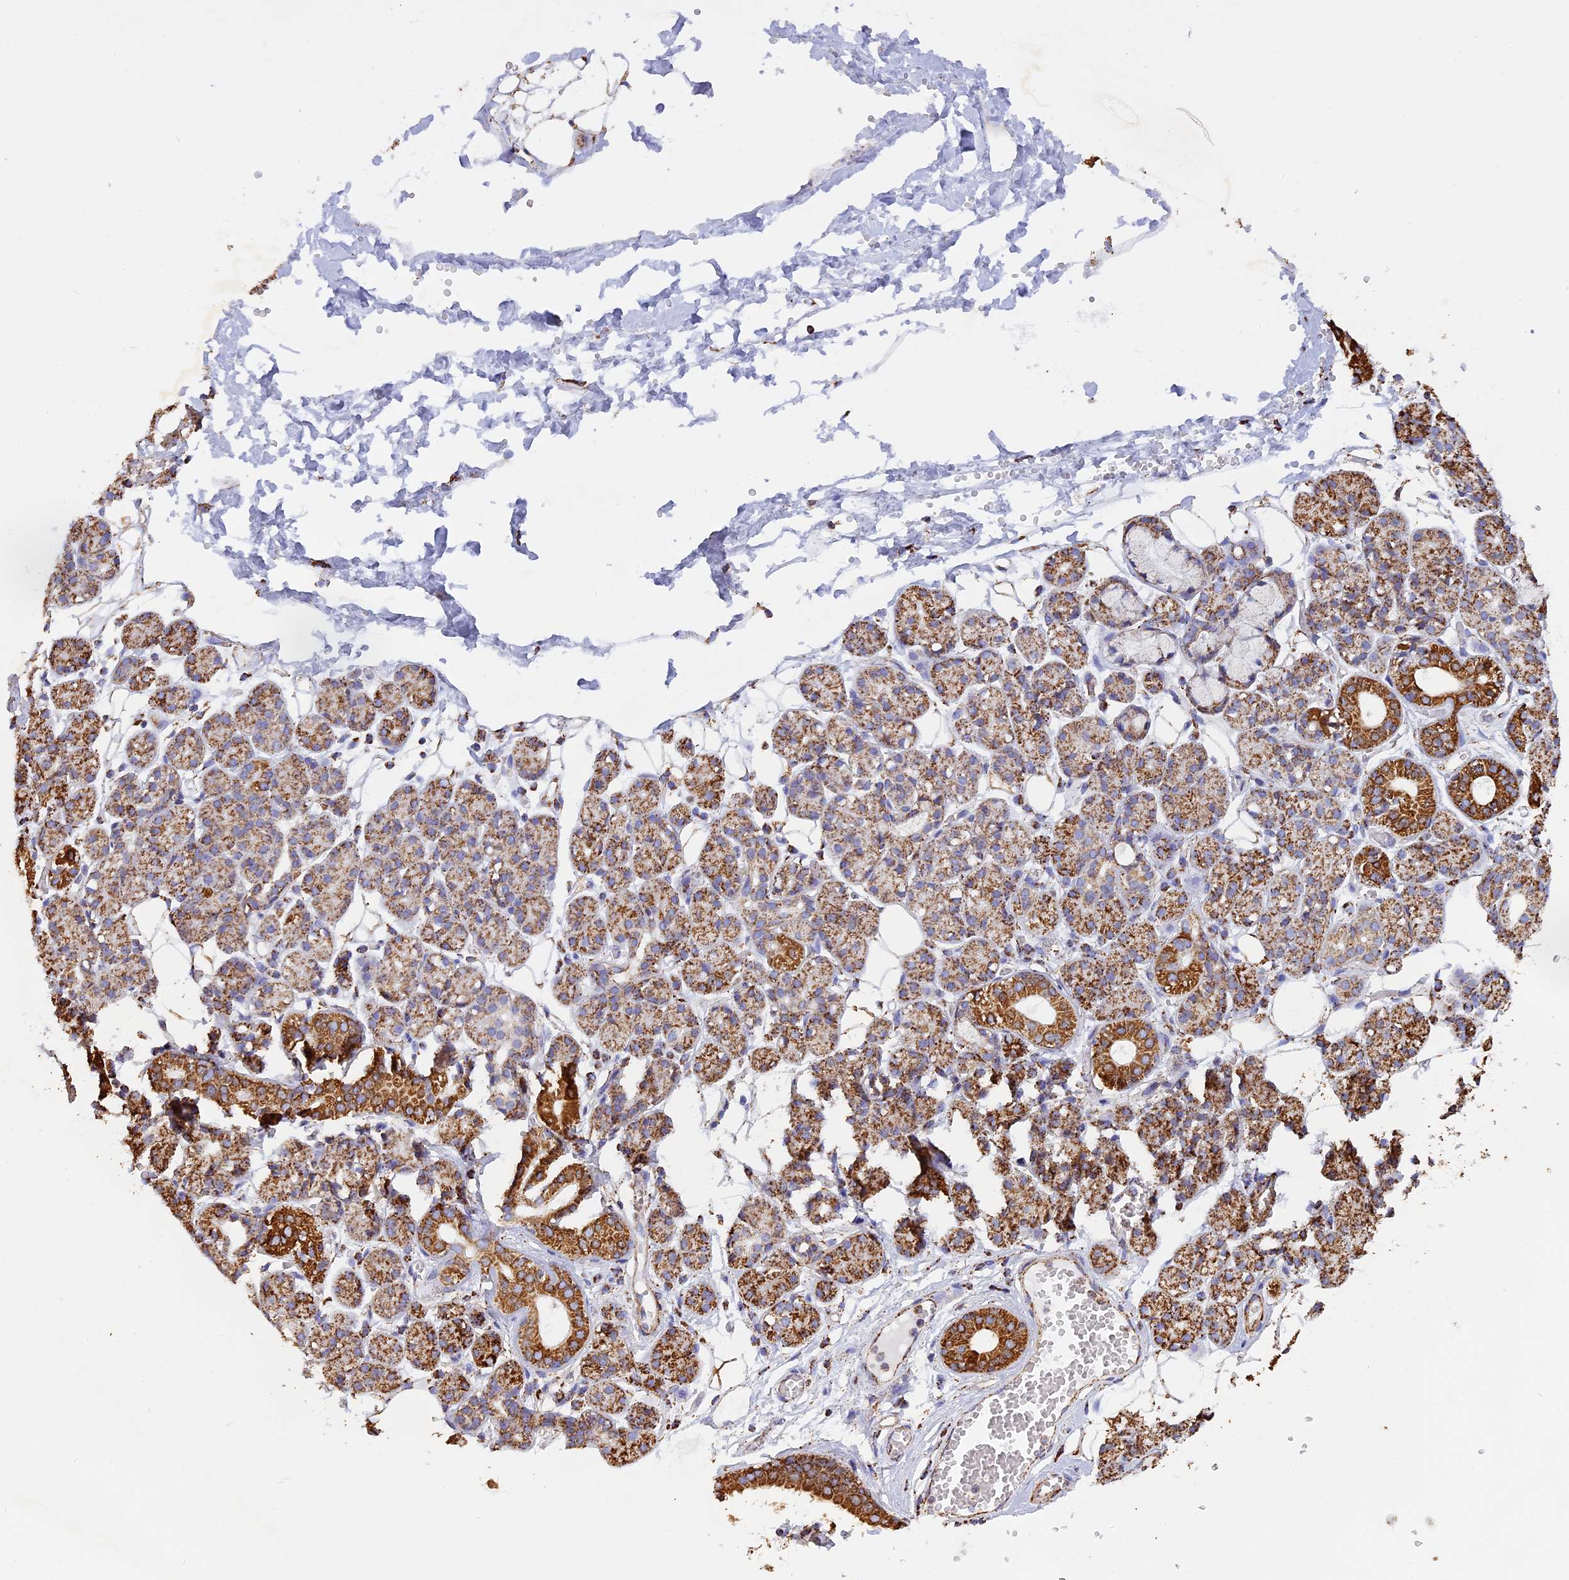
{"staining": {"intensity": "strong", "quantity": "25%-75%", "location": "cytoplasmic/membranous"}, "tissue": "salivary gland", "cell_type": "Glandular cells", "image_type": "normal", "snomed": [{"axis": "morphology", "description": "Normal tissue, NOS"}, {"axis": "topography", "description": "Salivary gland"}], "caption": "The photomicrograph shows a brown stain indicating the presence of a protein in the cytoplasmic/membranous of glandular cells in salivary gland.", "gene": "KCNG1", "patient": {"sex": "male", "age": 63}}